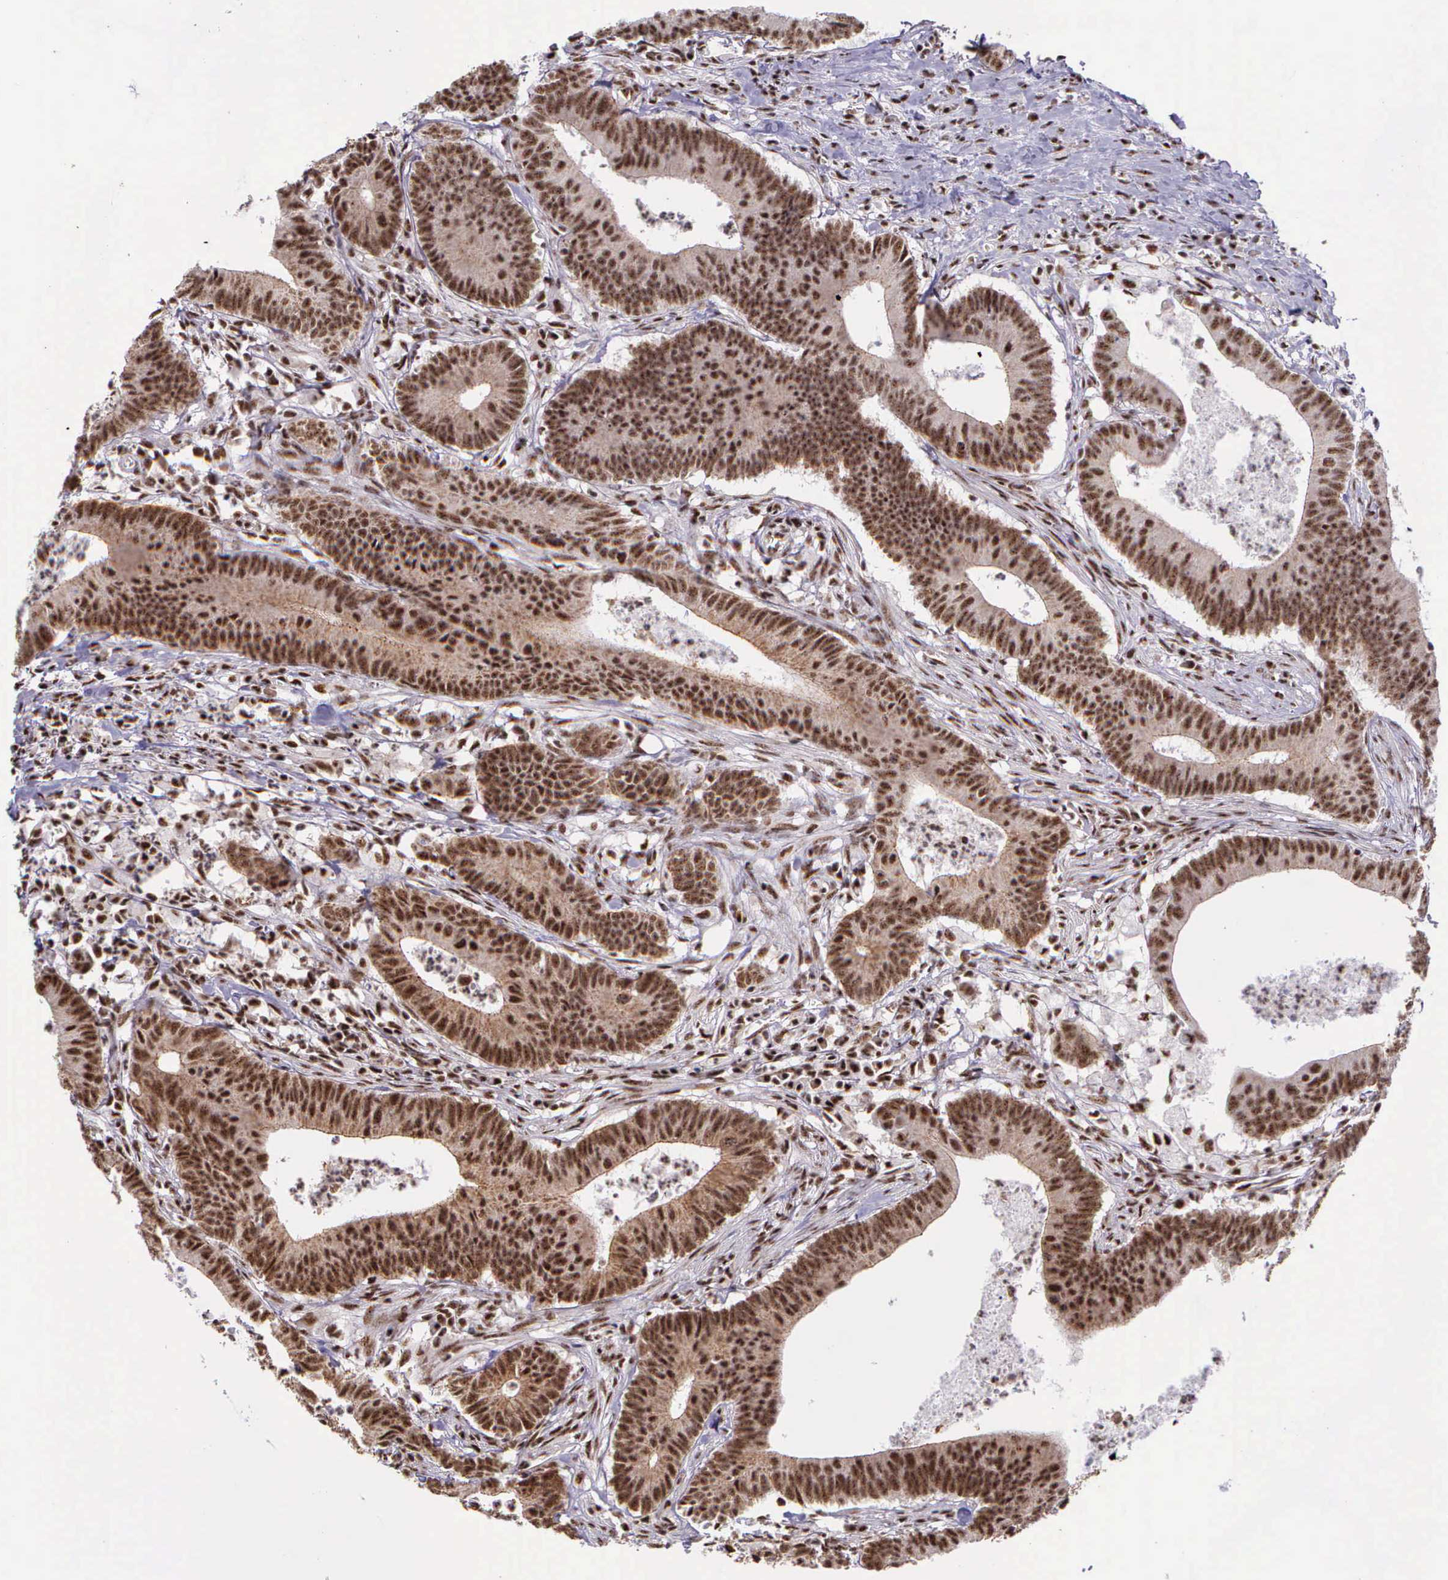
{"staining": {"intensity": "moderate", "quantity": ">75%", "location": "cytoplasmic/membranous,nuclear"}, "tissue": "colorectal cancer", "cell_type": "Tumor cells", "image_type": "cancer", "snomed": [{"axis": "morphology", "description": "Adenocarcinoma, NOS"}, {"axis": "topography", "description": "Colon"}], "caption": "Immunohistochemistry (IHC) (DAB) staining of human colorectal cancer reveals moderate cytoplasmic/membranous and nuclear protein positivity in approximately >75% of tumor cells.", "gene": "FAM47A", "patient": {"sex": "male", "age": 55}}